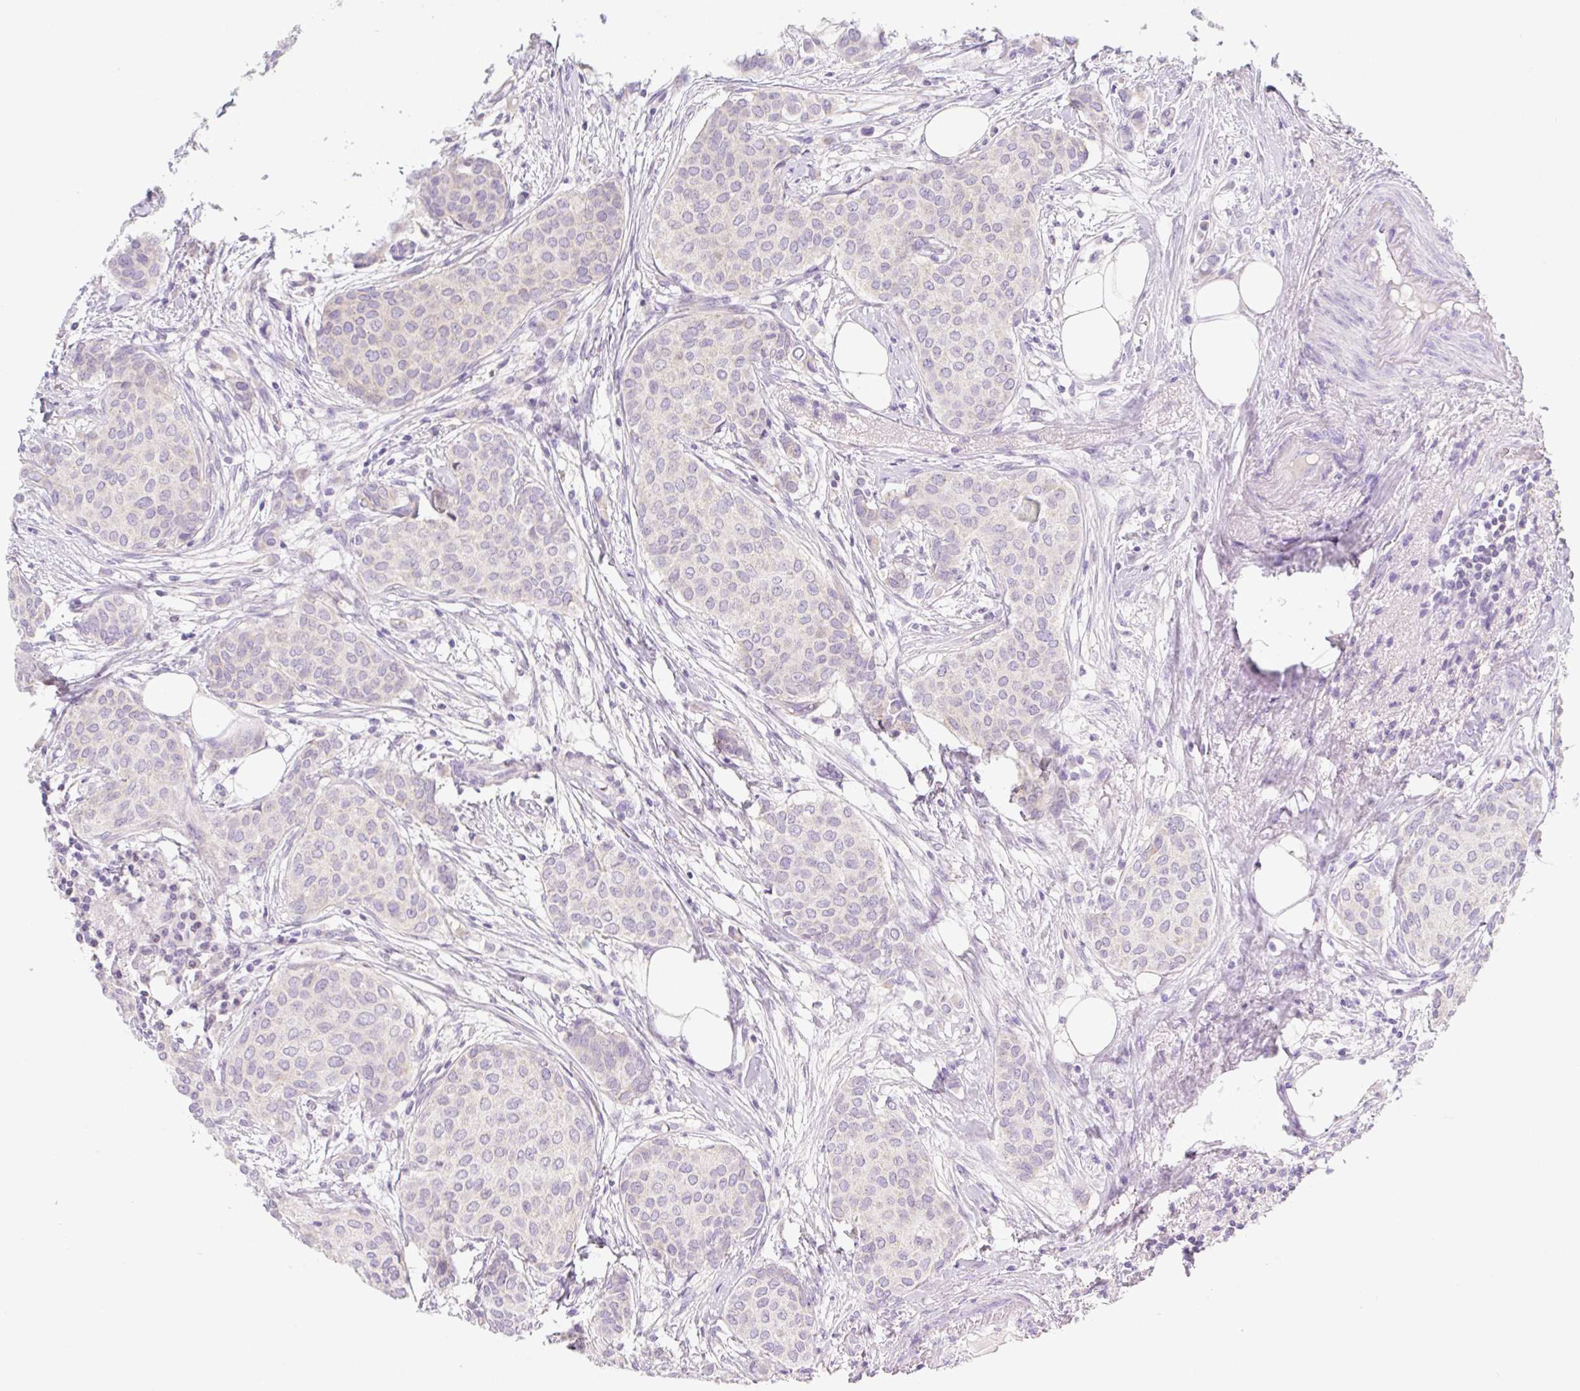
{"staining": {"intensity": "negative", "quantity": "none", "location": "none"}, "tissue": "breast cancer", "cell_type": "Tumor cells", "image_type": "cancer", "snomed": [{"axis": "morphology", "description": "Duct carcinoma"}, {"axis": "topography", "description": "Breast"}], "caption": "IHC of human breast cancer (intraductal carcinoma) exhibits no expression in tumor cells.", "gene": "LYVE1", "patient": {"sex": "female", "age": 47}}